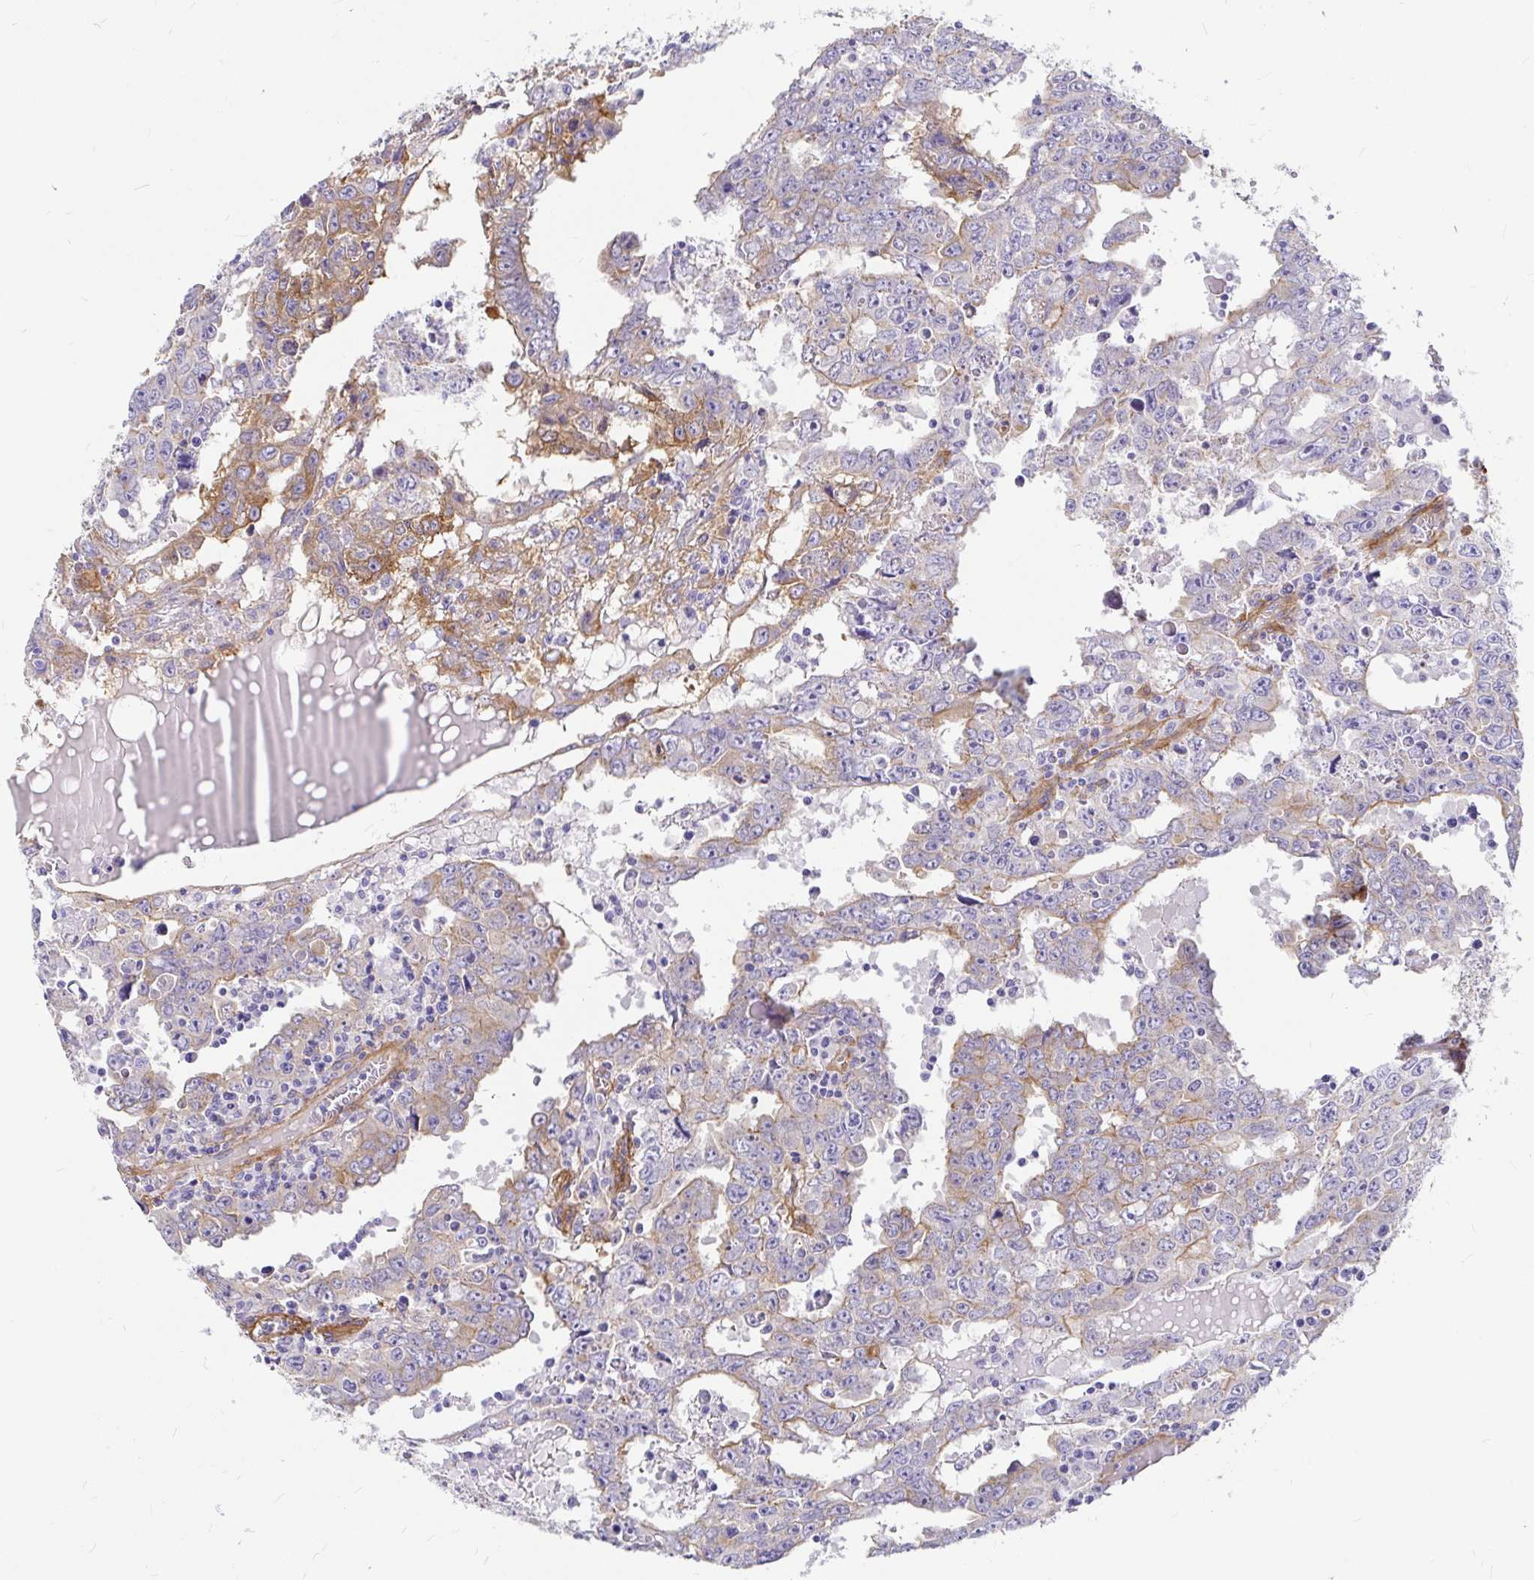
{"staining": {"intensity": "moderate", "quantity": "<25%", "location": "cytoplasmic/membranous"}, "tissue": "testis cancer", "cell_type": "Tumor cells", "image_type": "cancer", "snomed": [{"axis": "morphology", "description": "Carcinoma, Embryonal, NOS"}, {"axis": "topography", "description": "Testis"}], "caption": "Immunohistochemistry (IHC) (DAB) staining of testis cancer exhibits moderate cytoplasmic/membranous protein staining in about <25% of tumor cells.", "gene": "MYO1B", "patient": {"sex": "male", "age": 22}}